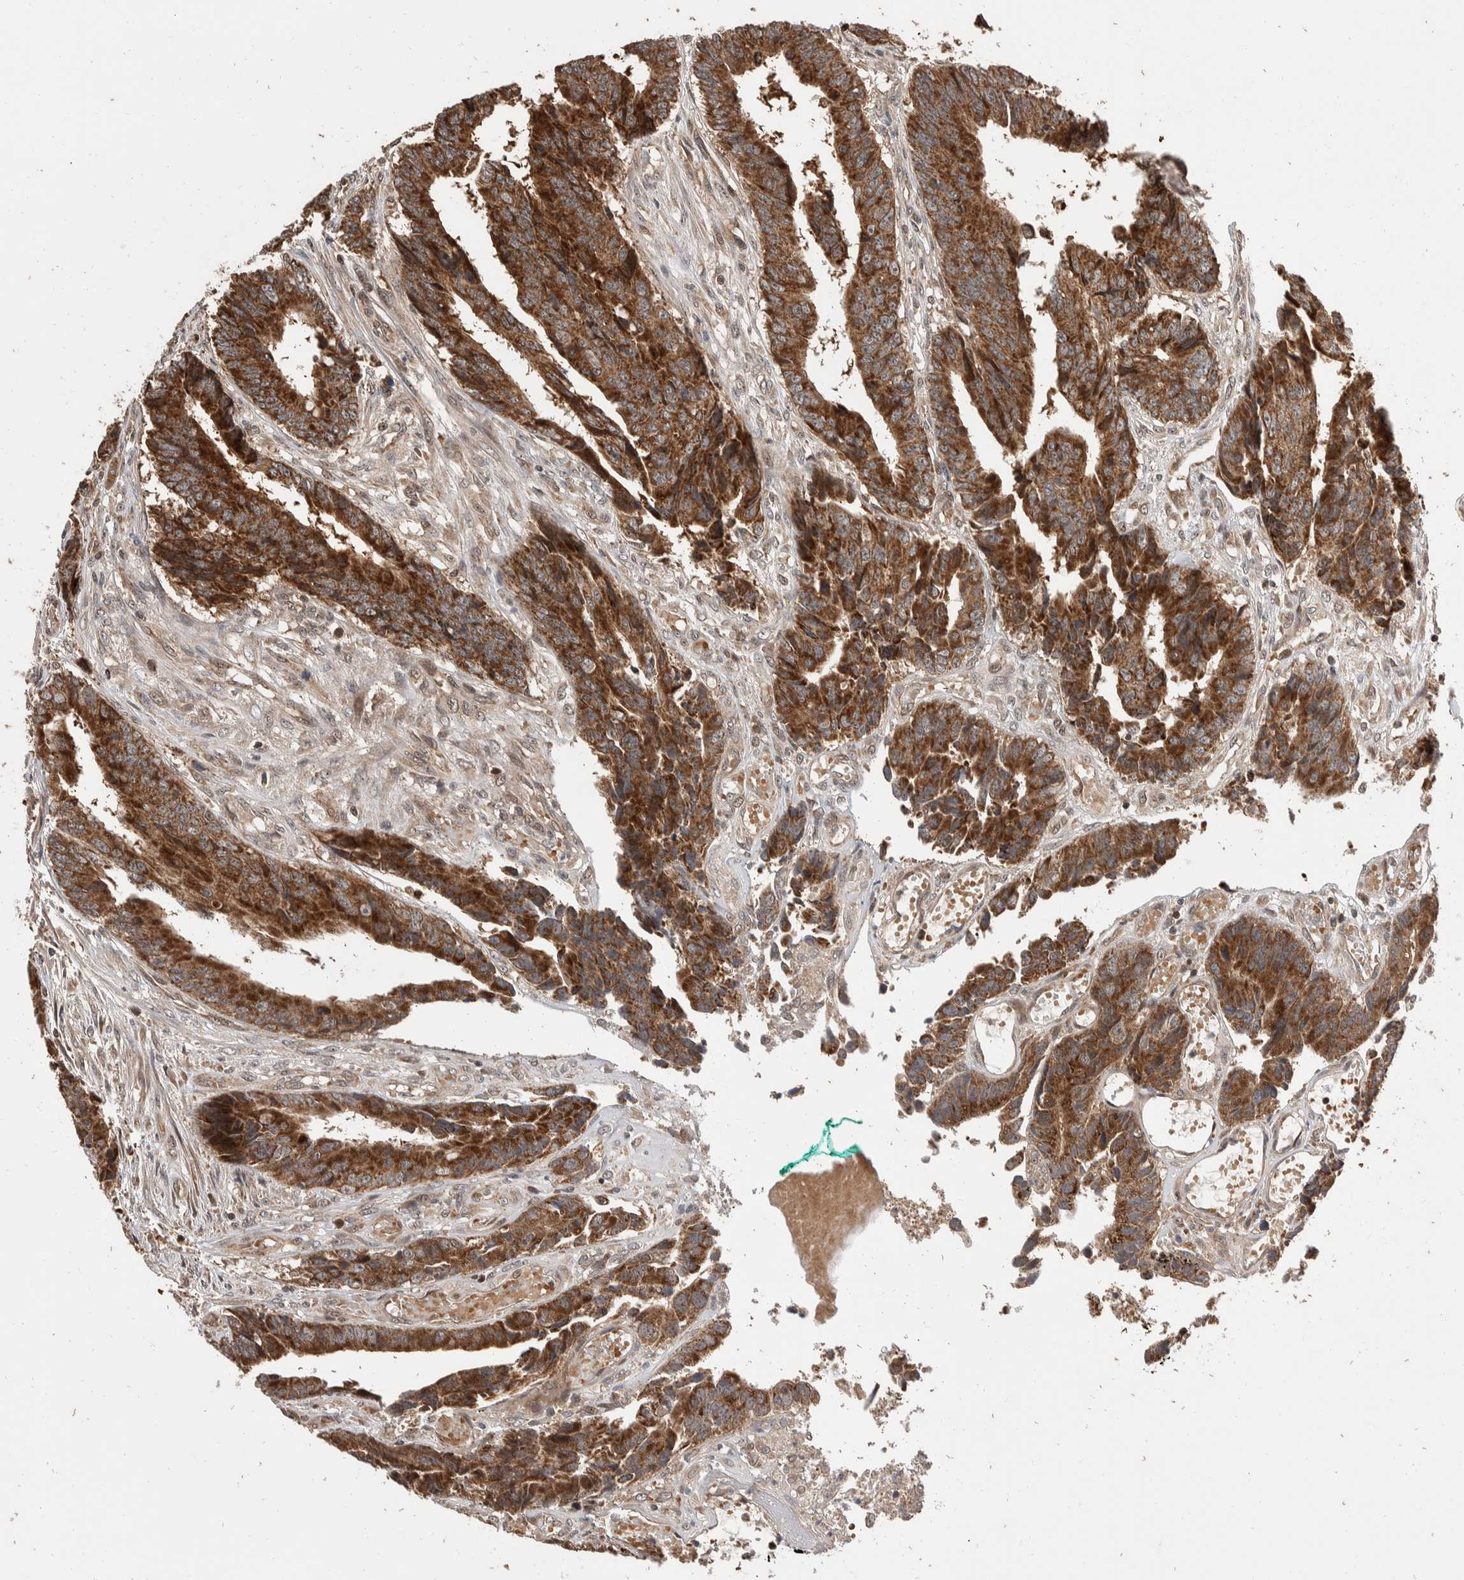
{"staining": {"intensity": "strong", "quantity": ">75%", "location": "cytoplasmic/membranous"}, "tissue": "colorectal cancer", "cell_type": "Tumor cells", "image_type": "cancer", "snomed": [{"axis": "morphology", "description": "Adenocarcinoma, NOS"}, {"axis": "topography", "description": "Rectum"}], "caption": "Protein staining of colorectal cancer tissue shows strong cytoplasmic/membranous positivity in about >75% of tumor cells.", "gene": "ABHD11", "patient": {"sex": "male", "age": 84}}